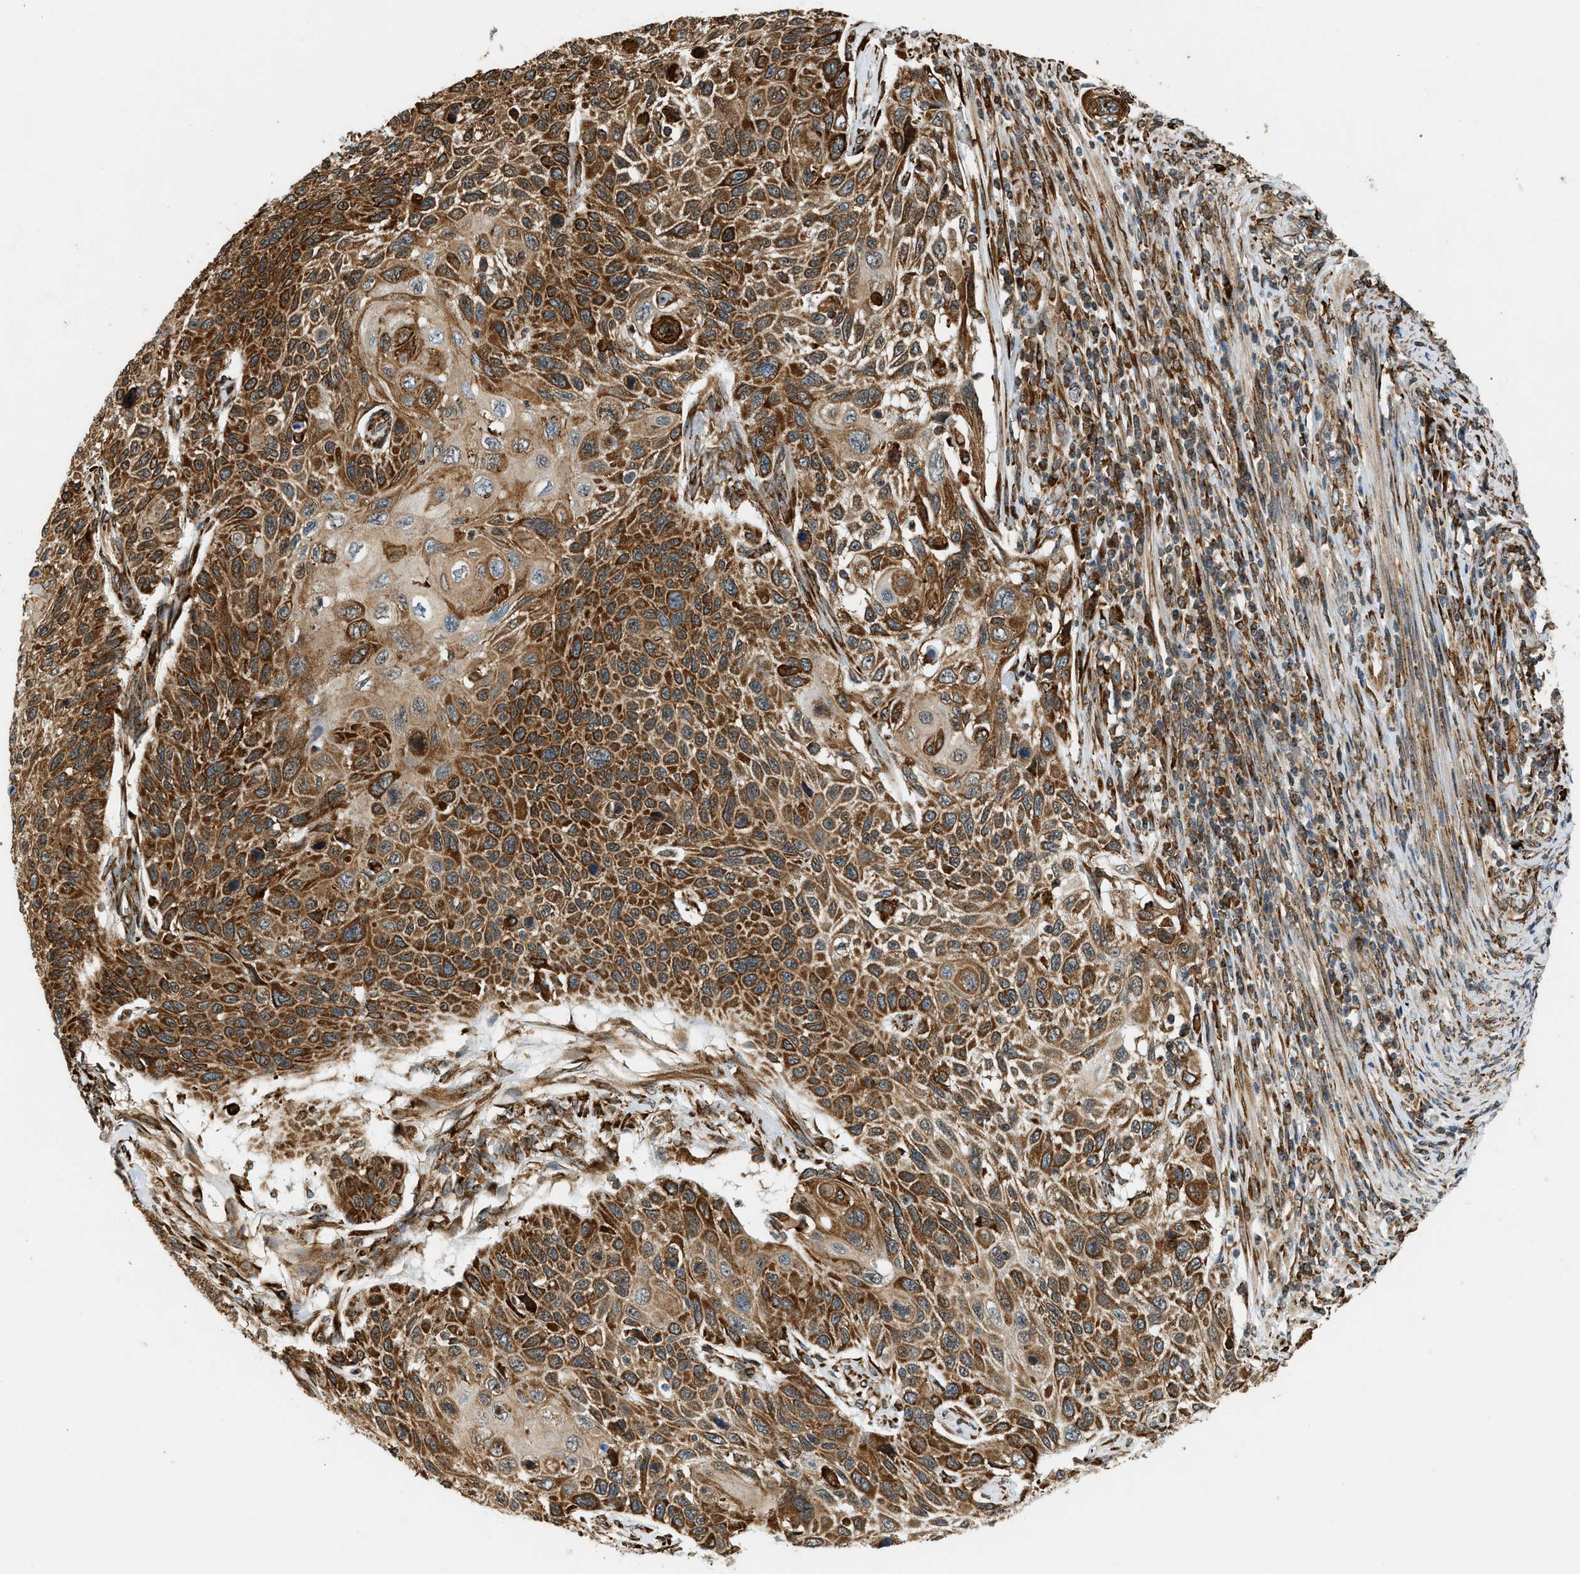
{"staining": {"intensity": "strong", "quantity": ">75%", "location": "cytoplasmic/membranous"}, "tissue": "cervical cancer", "cell_type": "Tumor cells", "image_type": "cancer", "snomed": [{"axis": "morphology", "description": "Squamous cell carcinoma, NOS"}, {"axis": "topography", "description": "Cervix"}], "caption": "Protein expression analysis of human cervical cancer reveals strong cytoplasmic/membranous staining in about >75% of tumor cells.", "gene": "SEMA4D", "patient": {"sex": "female", "age": 70}}